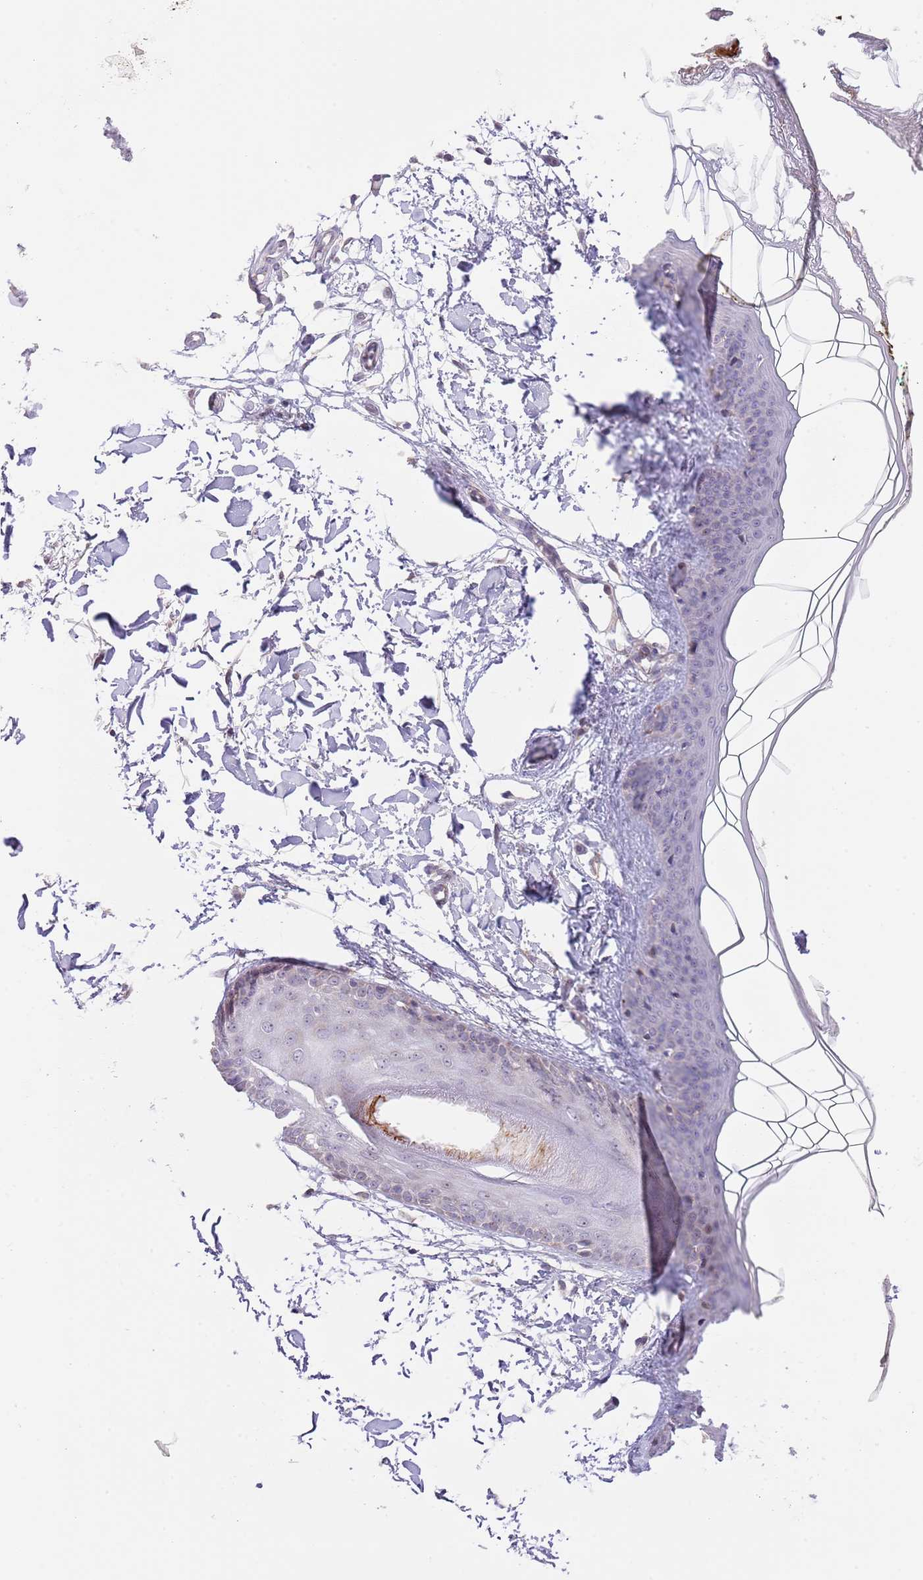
{"staining": {"intensity": "negative", "quantity": "none", "location": "none"}, "tissue": "skin", "cell_type": "Fibroblasts", "image_type": "normal", "snomed": [{"axis": "morphology", "description": "Normal tissue, NOS"}, {"axis": "topography", "description": "Skin"}], "caption": "Immunohistochemistry (IHC) histopathology image of normal skin: human skin stained with DAB (3,3'-diaminobenzidine) reveals no significant protein expression in fibroblasts.", "gene": "AP1S2", "patient": {"sex": "female", "age": 34}}